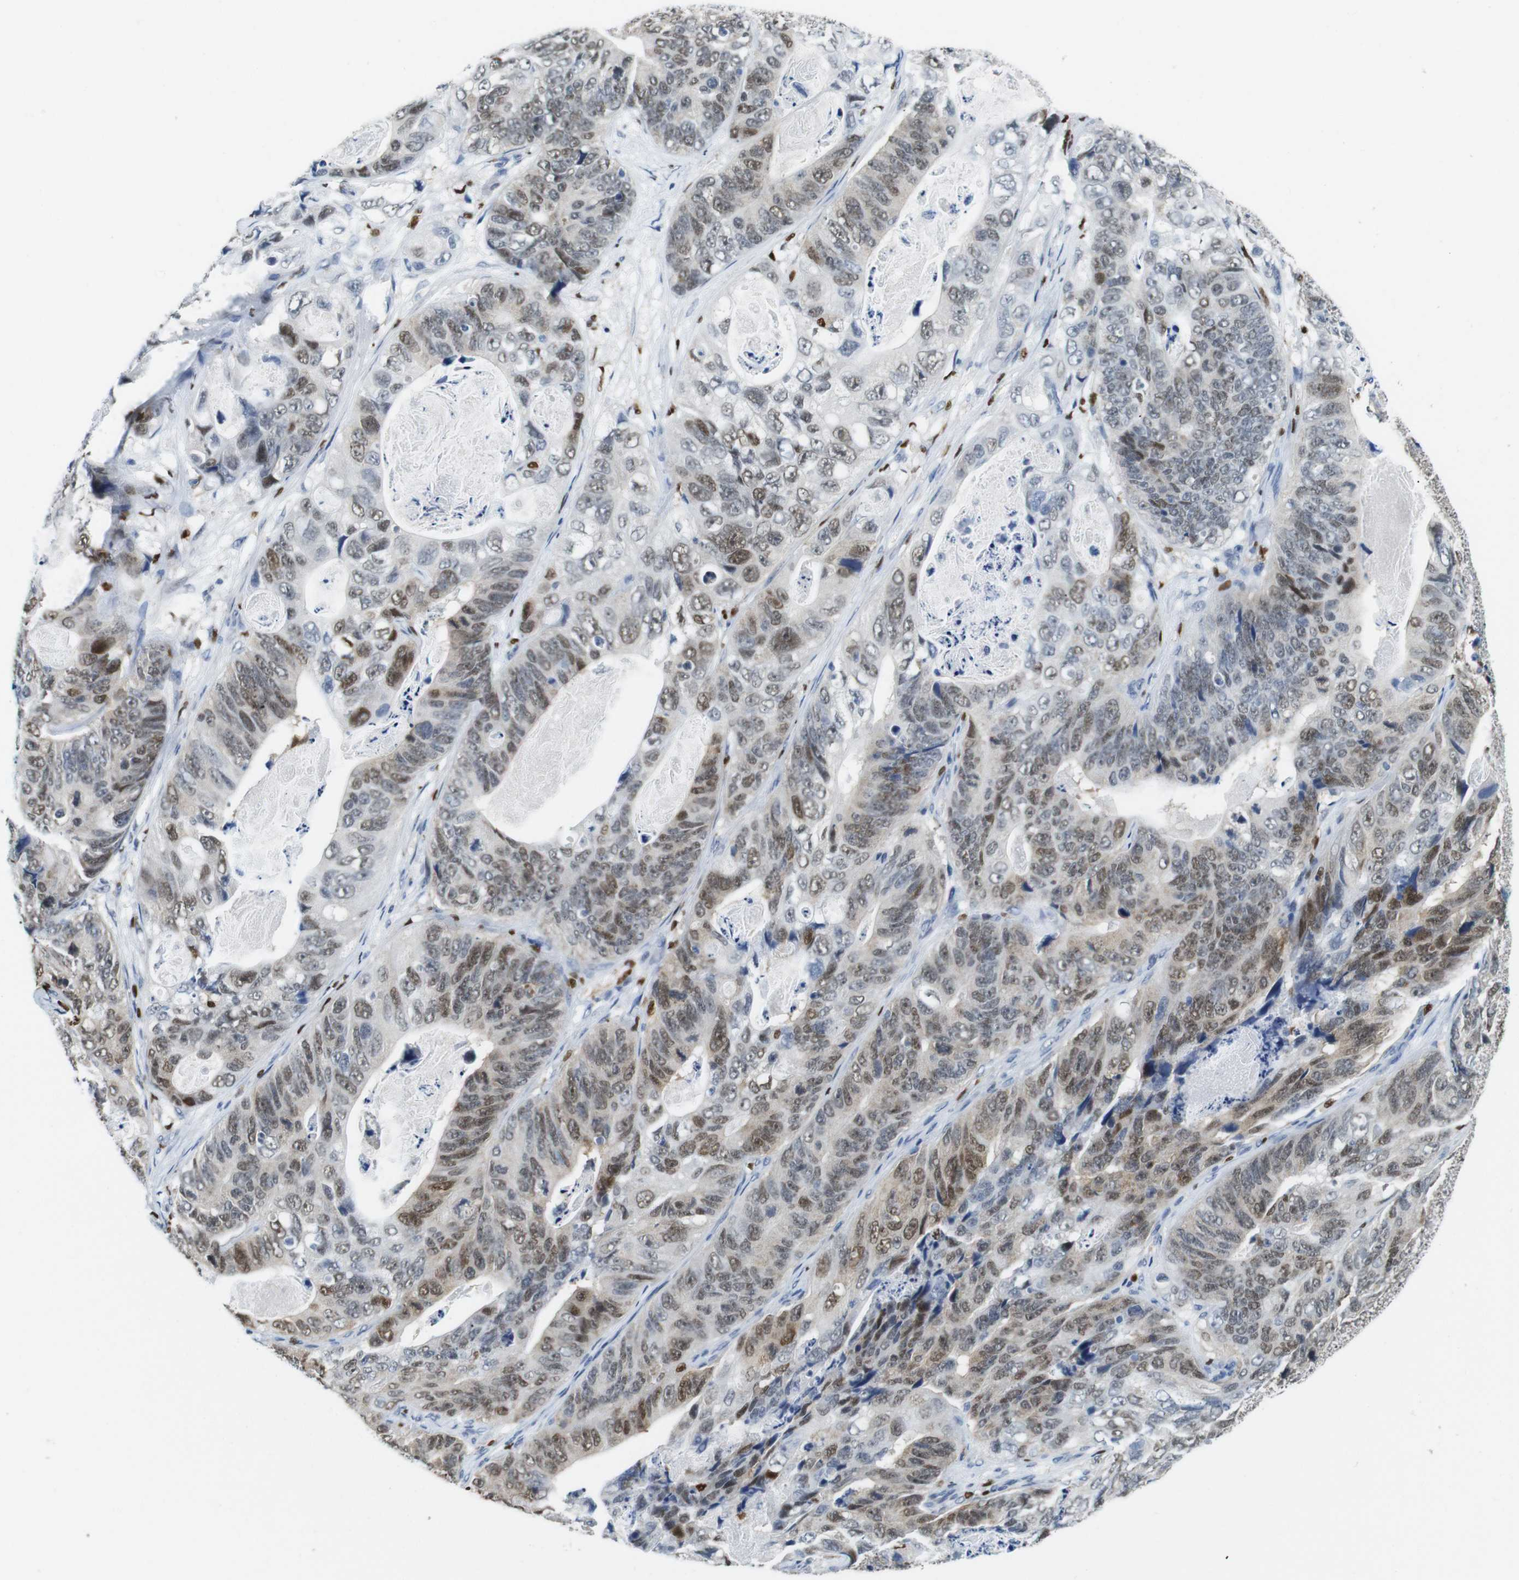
{"staining": {"intensity": "strong", "quantity": "25%-75%", "location": "nuclear"}, "tissue": "stomach cancer", "cell_type": "Tumor cells", "image_type": "cancer", "snomed": [{"axis": "morphology", "description": "Adenocarcinoma, NOS"}, {"axis": "topography", "description": "Stomach"}], "caption": "Adenocarcinoma (stomach) stained for a protein (brown) displays strong nuclear positive positivity in about 25%-75% of tumor cells.", "gene": "IRF8", "patient": {"sex": "female", "age": 89}}